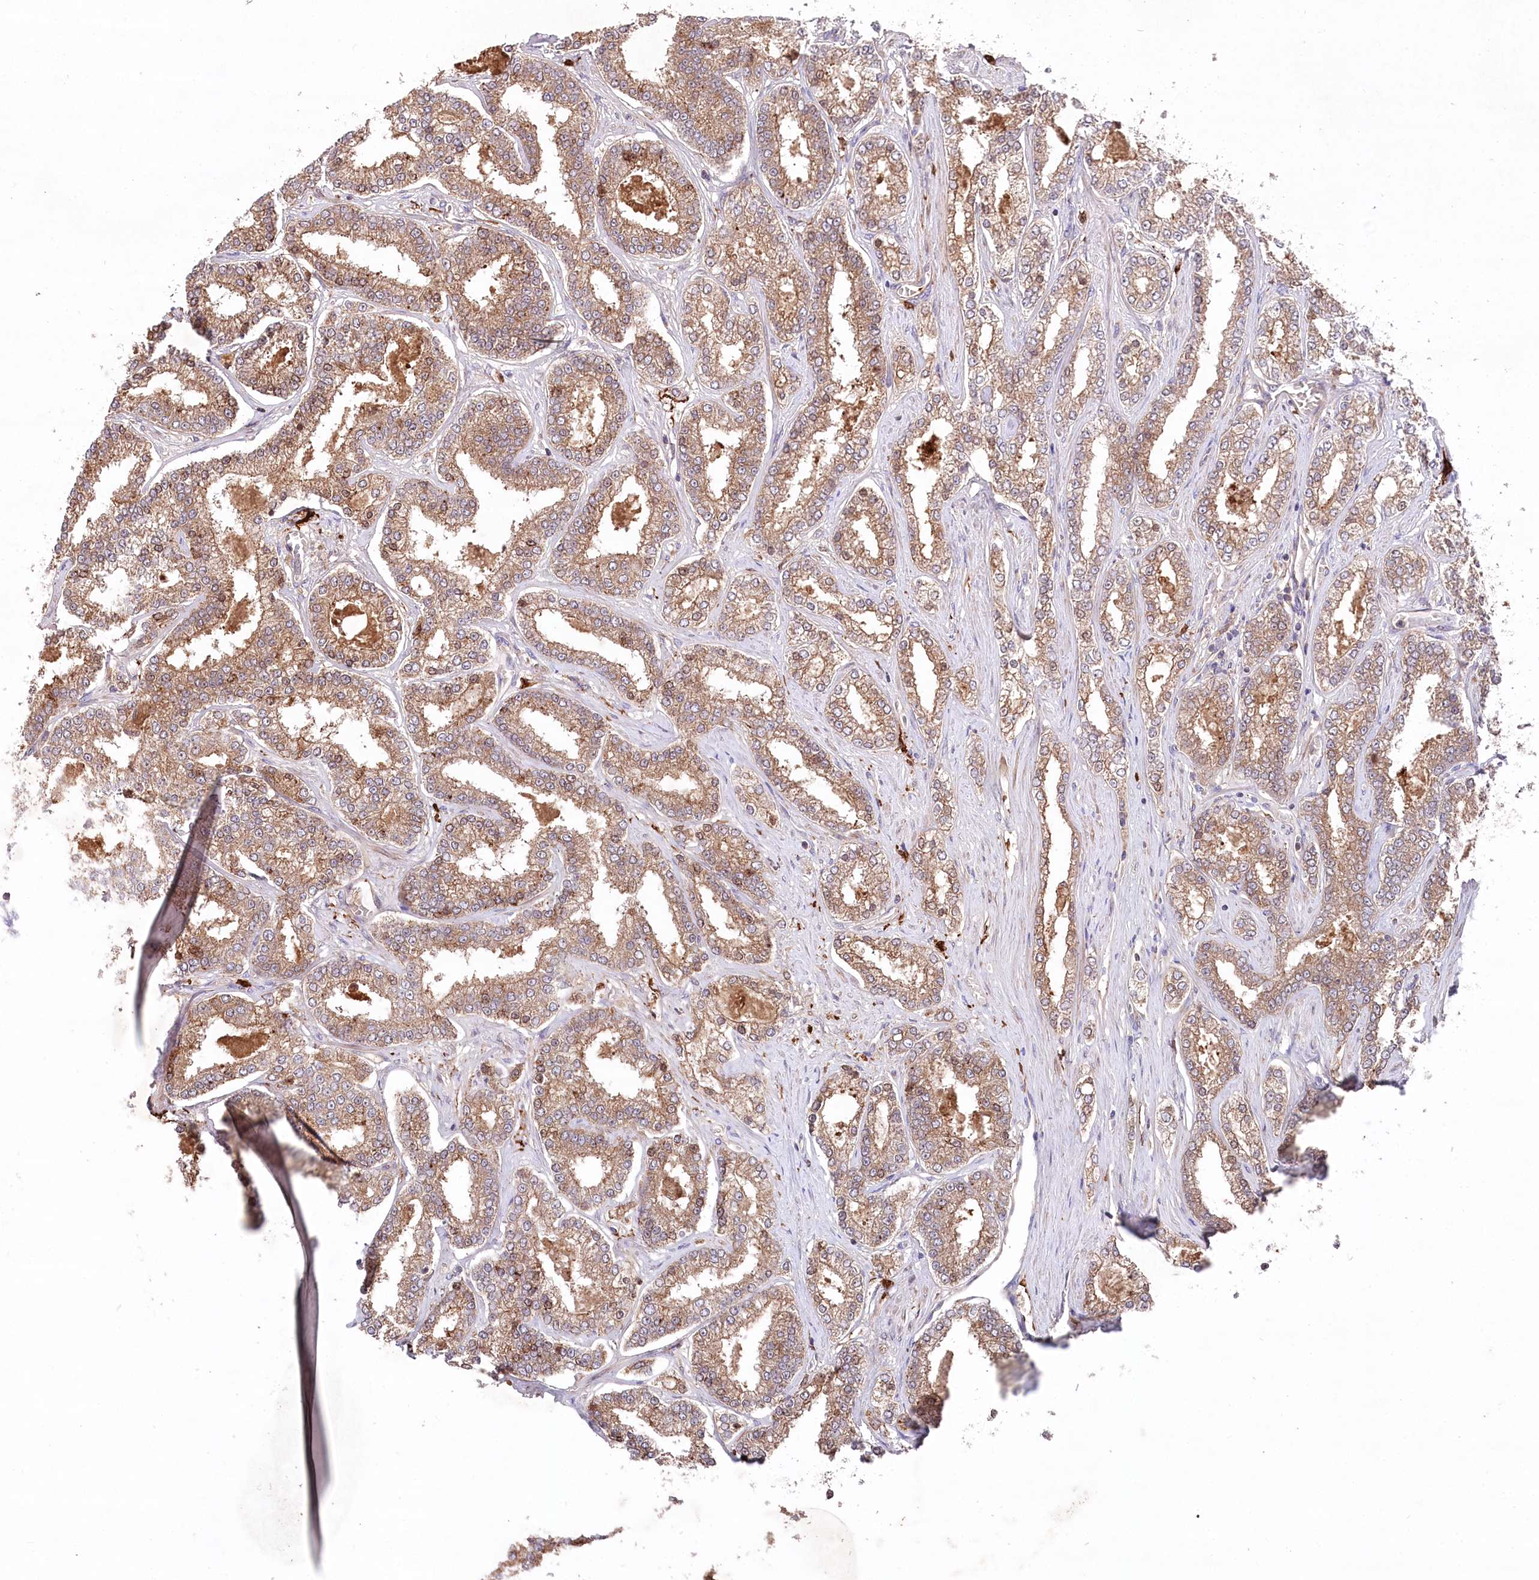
{"staining": {"intensity": "moderate", "quantity": ">75%", "location": "cytoplasmic/membranous"}, "tissue": "prostate cancer", "cell_type": "Tumor cells", "image_type": "cancer", "snomed": [{"axis": "morphology", "description": "Normal tissue, NOS"}, {"axis": "morphology", "description": "Adenocarcinoma, High grade"}, {"axis": "topography", "description": "Prostate"}], "caption": "Immunohistochemistry (IHC) image of neoplastic tissue: human prostate cancer stained using IHC reveals medium levels of moderate protein expression localized specifically in the cytoplasmic/membranous of tumor cells, appearing as a cytoplasmic/membranous brown color.", "gene": "PPP1R21", "patient": {"sex": "male", "age": 83}}